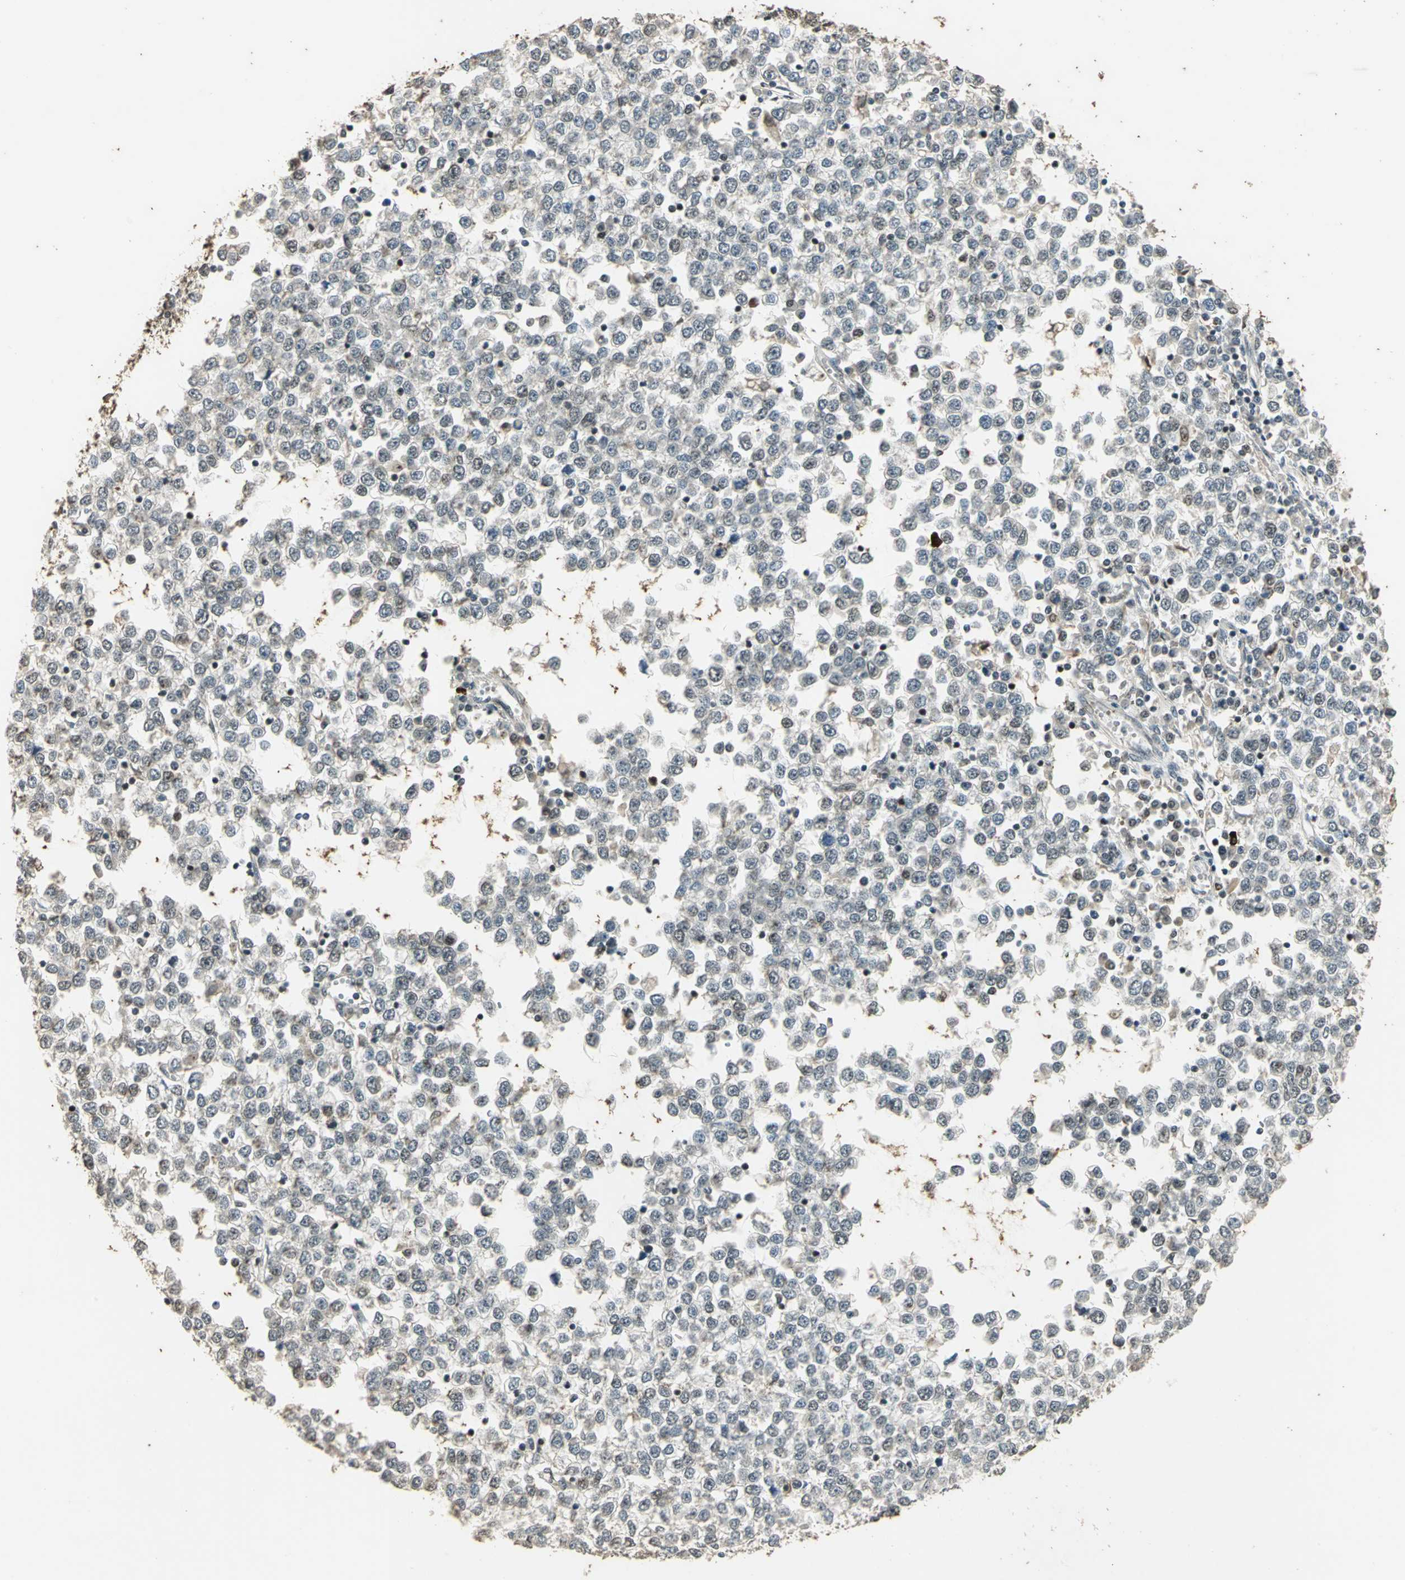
{"staining": {"intensity": "weak", "quantity": "<25%", "location": "nuclear"}, "tissue": "testis cancer", "cell_type": "Tumor cells", "image_type": "cancer", "snomed": [{"axis": "morphology", "description": "Seminoma, NOS"}, {"axis": "topography", "description": "Testis"}], "caption": "Tumor cells are negative for brown protein staining in seminoma (testis). (DAB (3,3'-diaminobenzidine) immunohistochemistry, high magnification).", "gene": "RAD17", "patient": {"sex": "male", "age": 65}}